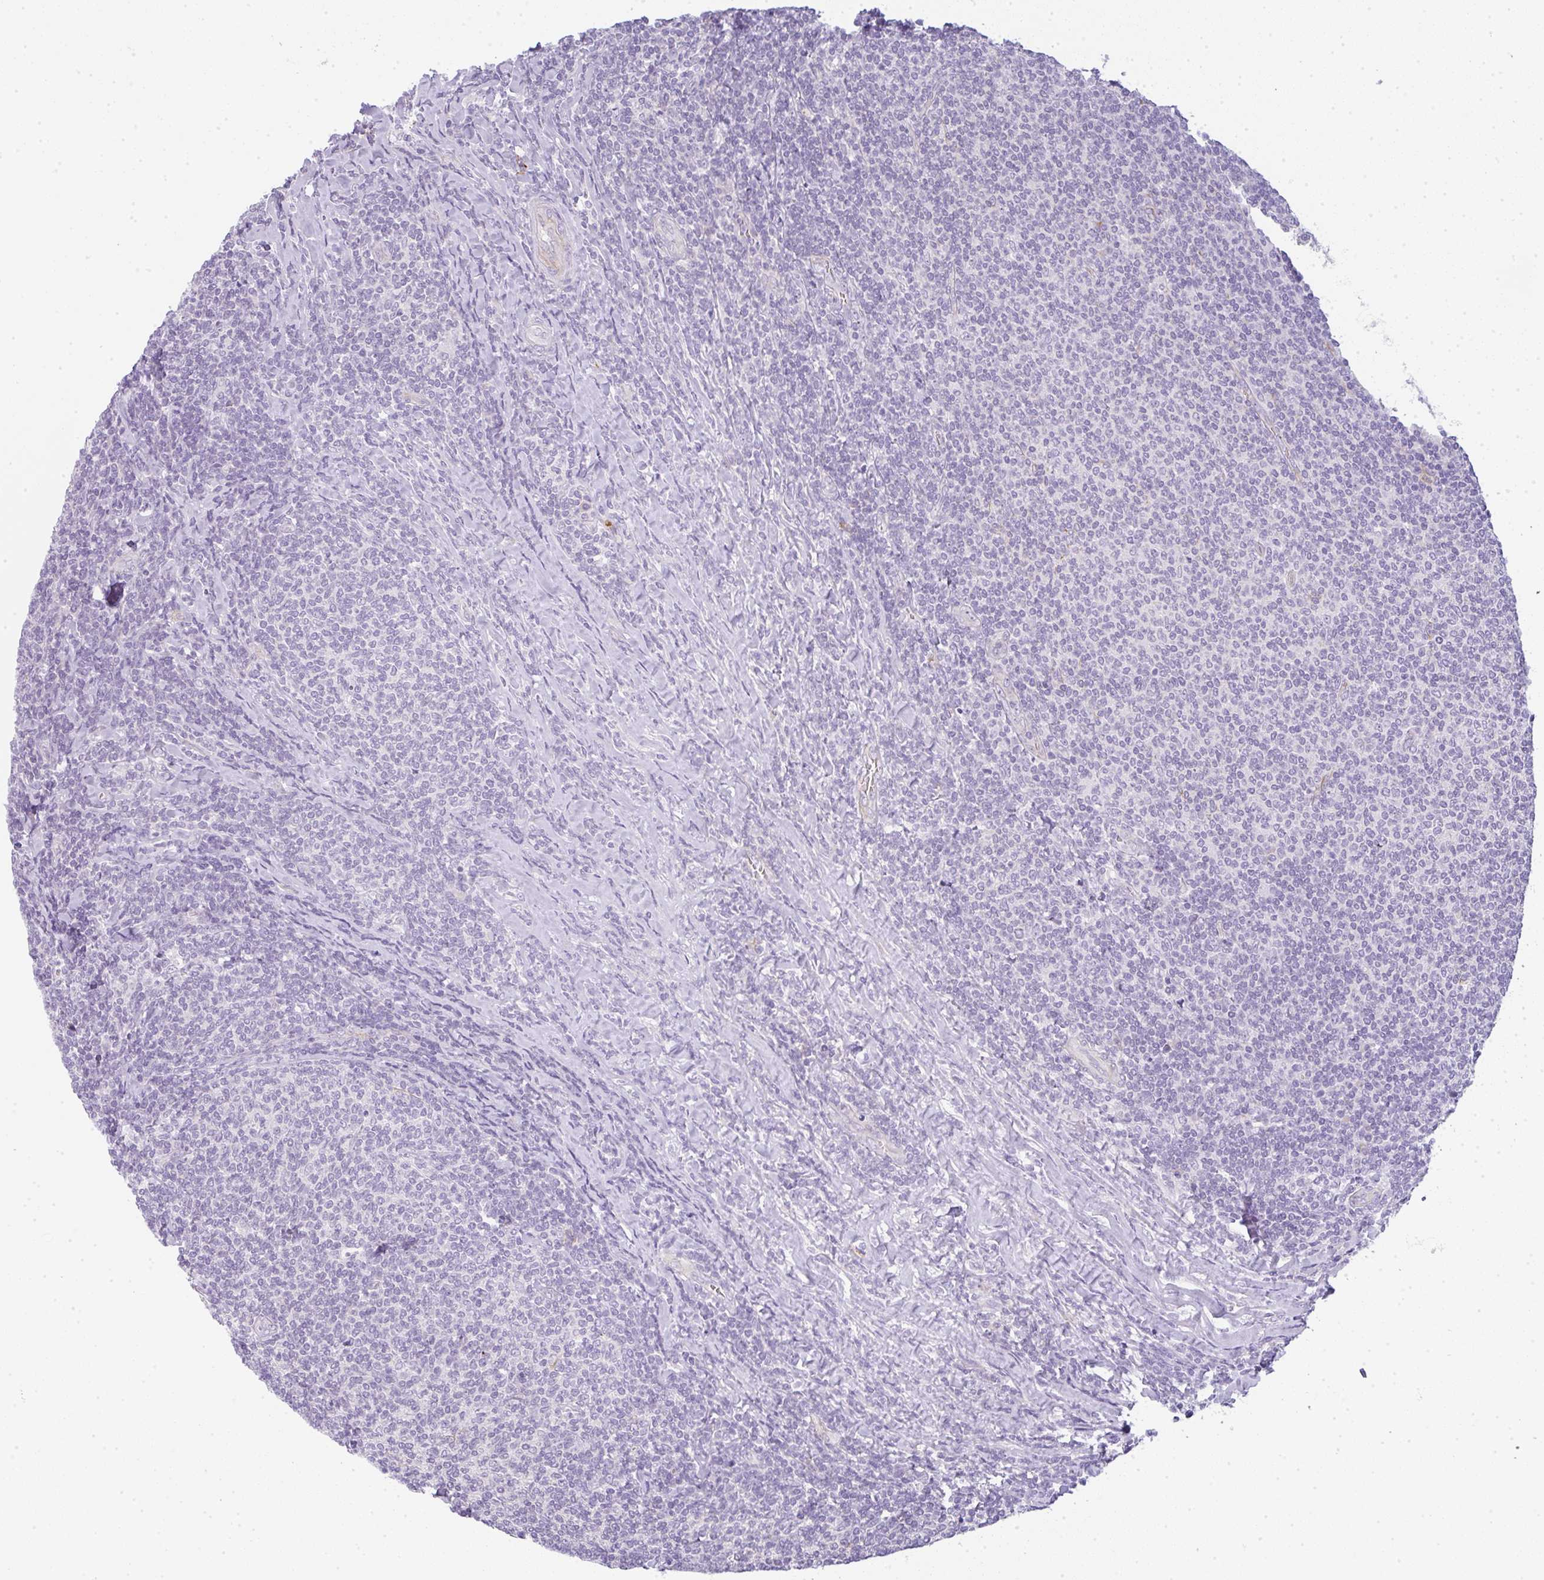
{"staining": {"intensity": "negative", "quantity": "none", "location": "none"}, "tissue": "lymphoma", "cell_type": "Tumor cells", "image_type": "cancer", "snomed": [{"axis": "morphology", "description": "Malignant lymphoma, non-Hodgkin's type, Low grade"}, {"axis": "topography", "description": "Lymph node"}], "caption": "This is an immunohistochemistry (IHC) histopathology image of lymphoma. There is no expression in tumor cells.", "gene": "LPAR4", "patient": {"sex": "male", "age": 52}}